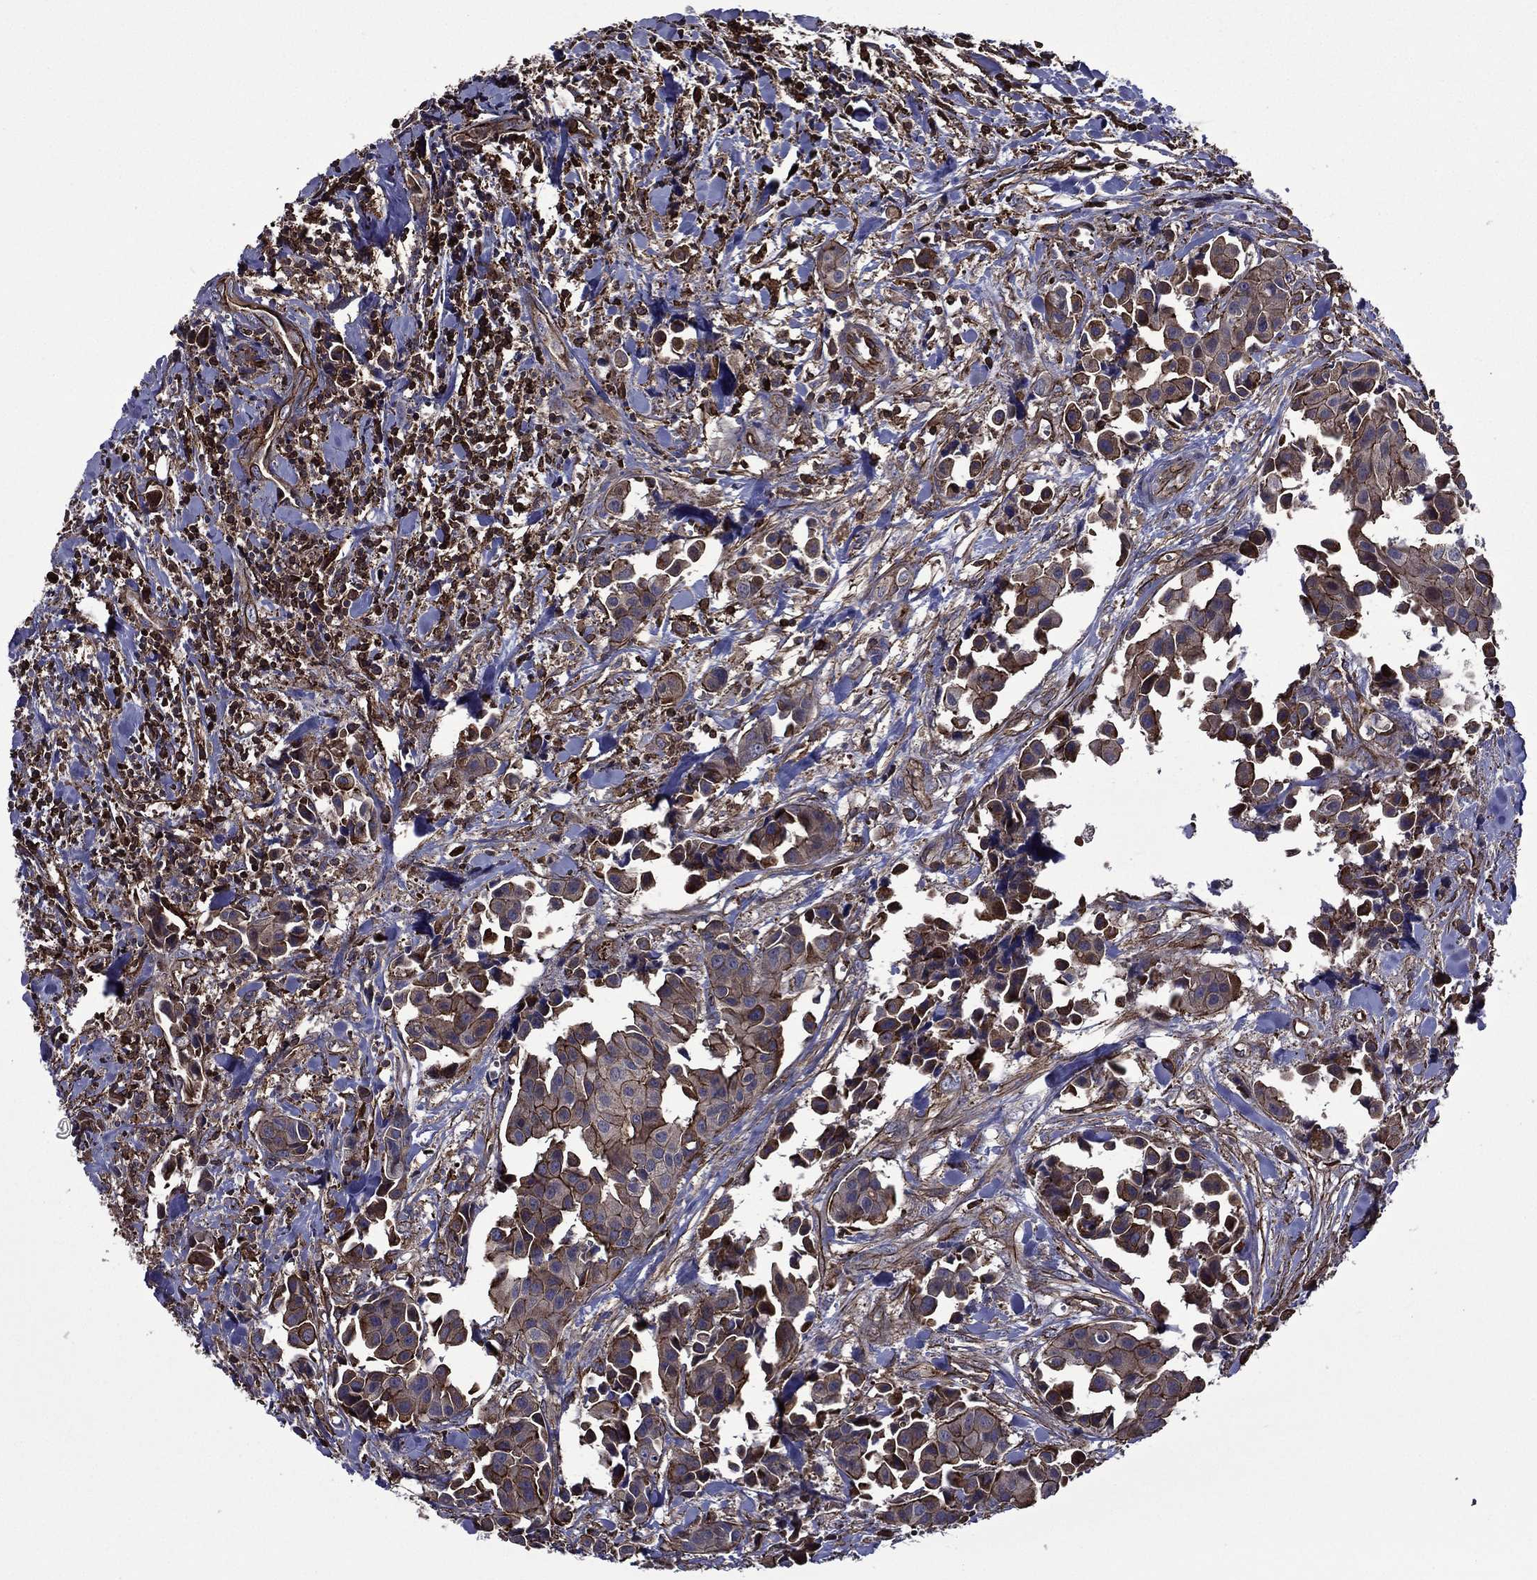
{"staining": {"intensity": "strong", "quantity": "25%-75%", "location": "cytoplasmic/membranous"}, "tissue": "head and neck cancer", "cell_type": "Tumor cells", "image_type": "cancer", "snomed": [{"axis": "morphology", "description": "Adenocarcinoma, NOS"}, {"axis": "topography", "description": "Head-Neck"}], "caption": "An immunohistochemistry photomicrograph of tumor tissue is shown. Protein staining in brown shows strong cytoplasmic/membranous positivity in adenocarcinoma (head and neck) within tumor cells.", "gene": "PLPP3", "patient": {"sex": "male", "age": 76}}